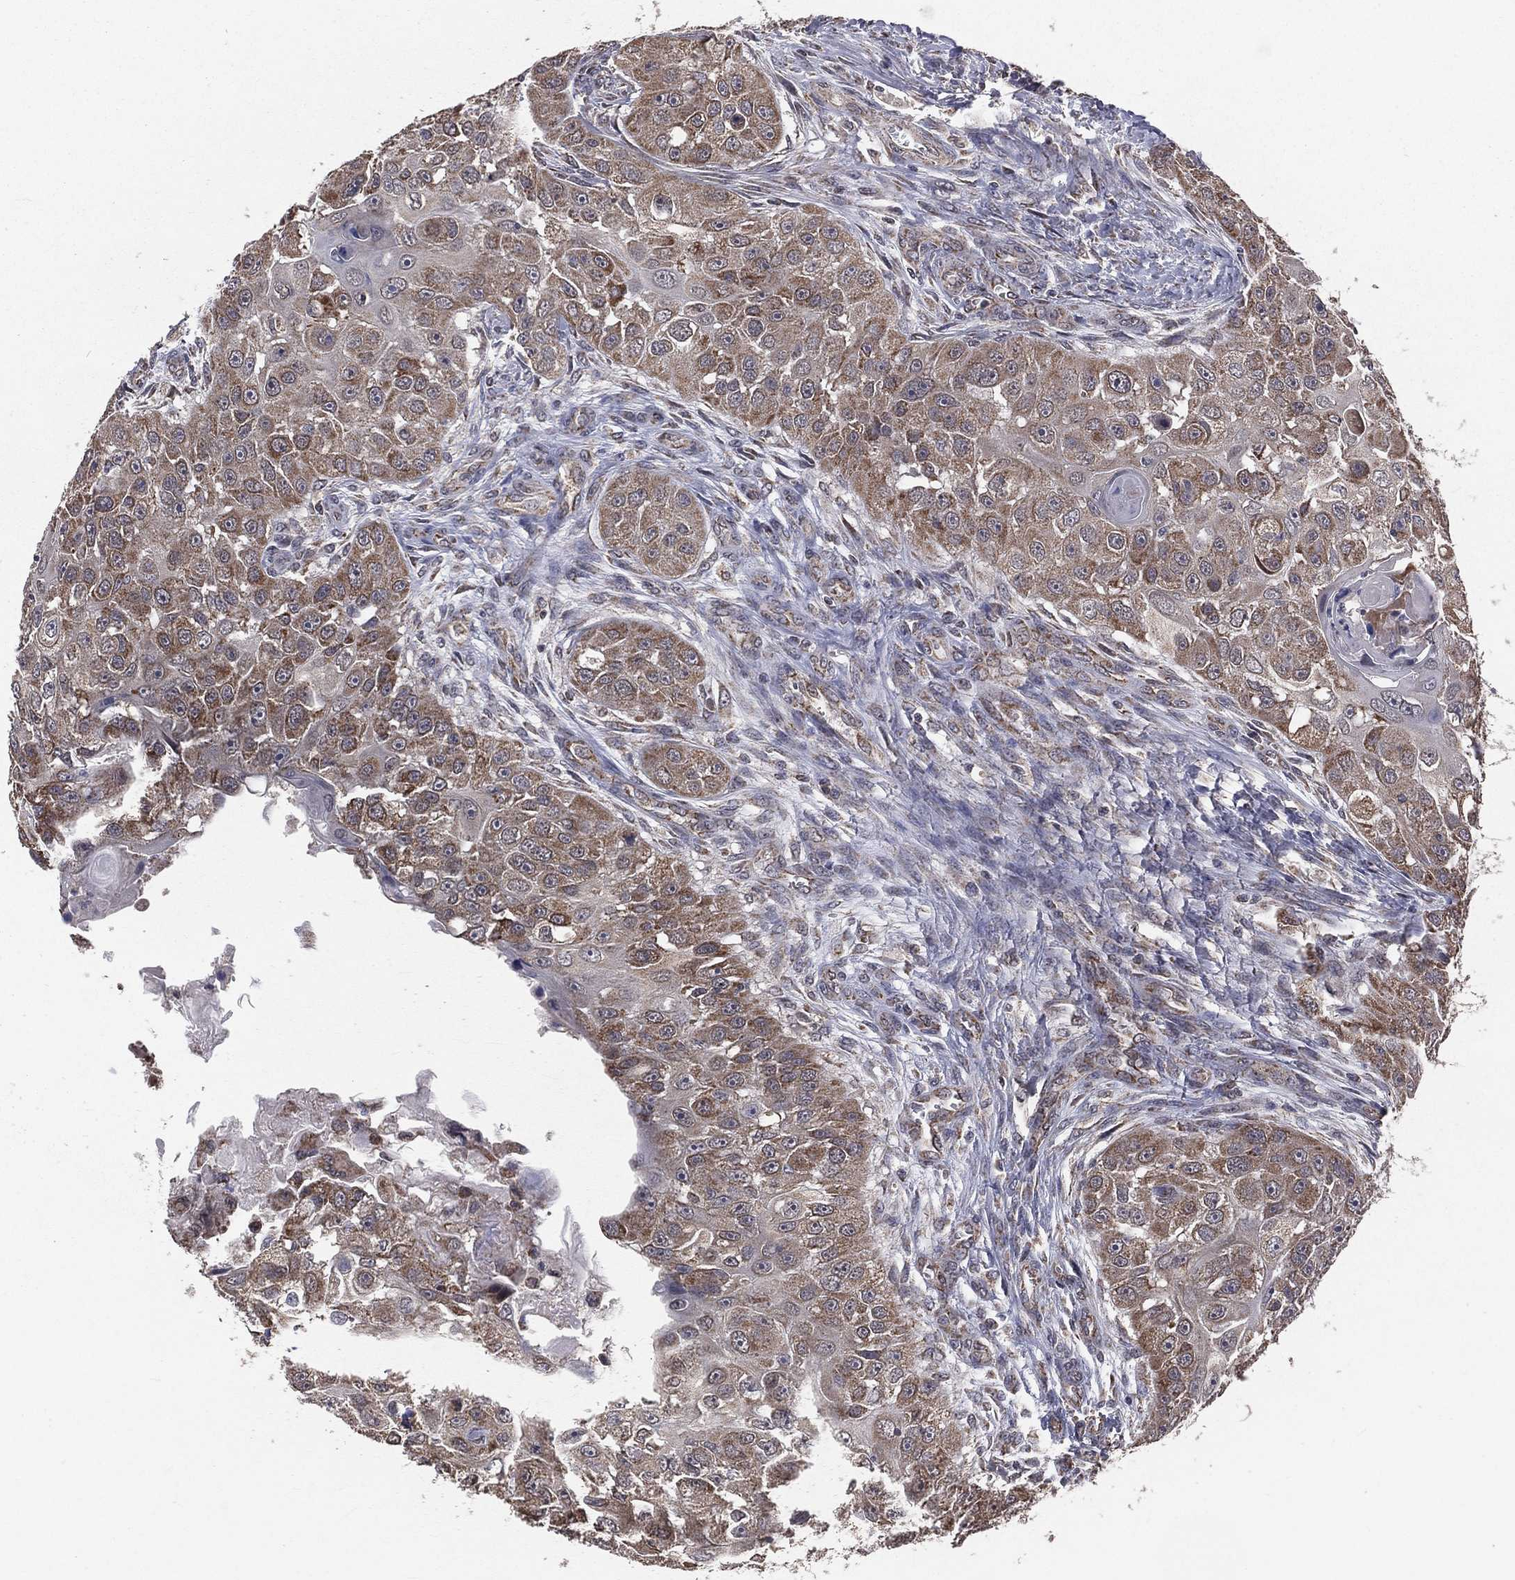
{"staining": {"intensity": "weak", "quantity": ">75%", "location": "cytoplasmic/membranous"}, "tissue": "head and neck cancer", "cell_type": "Tumor cells", "image_type": "cancer", "snomed": [{"axis": "morphology", "description": "Normal tissue, NOS"}, {"axis": "morphology", "description": "Squamous cell carcinoma, NOS"}, {"axis": "topography", "description": "Skeletal muscle"}, {"axis": "topography", "description": "Head-Neck"}], "caption": "Weak cytoplasmic/membranous positivity is present in approximately >75% of tumor cells in head and neck squamous cell carcinoma. (Stains: DAB in brown, nuclei in blue, Microscopy: brightfield microscopy at high magnification).", "gene": "MRPL46", "patient": {"sex": "male", "age": 51}}